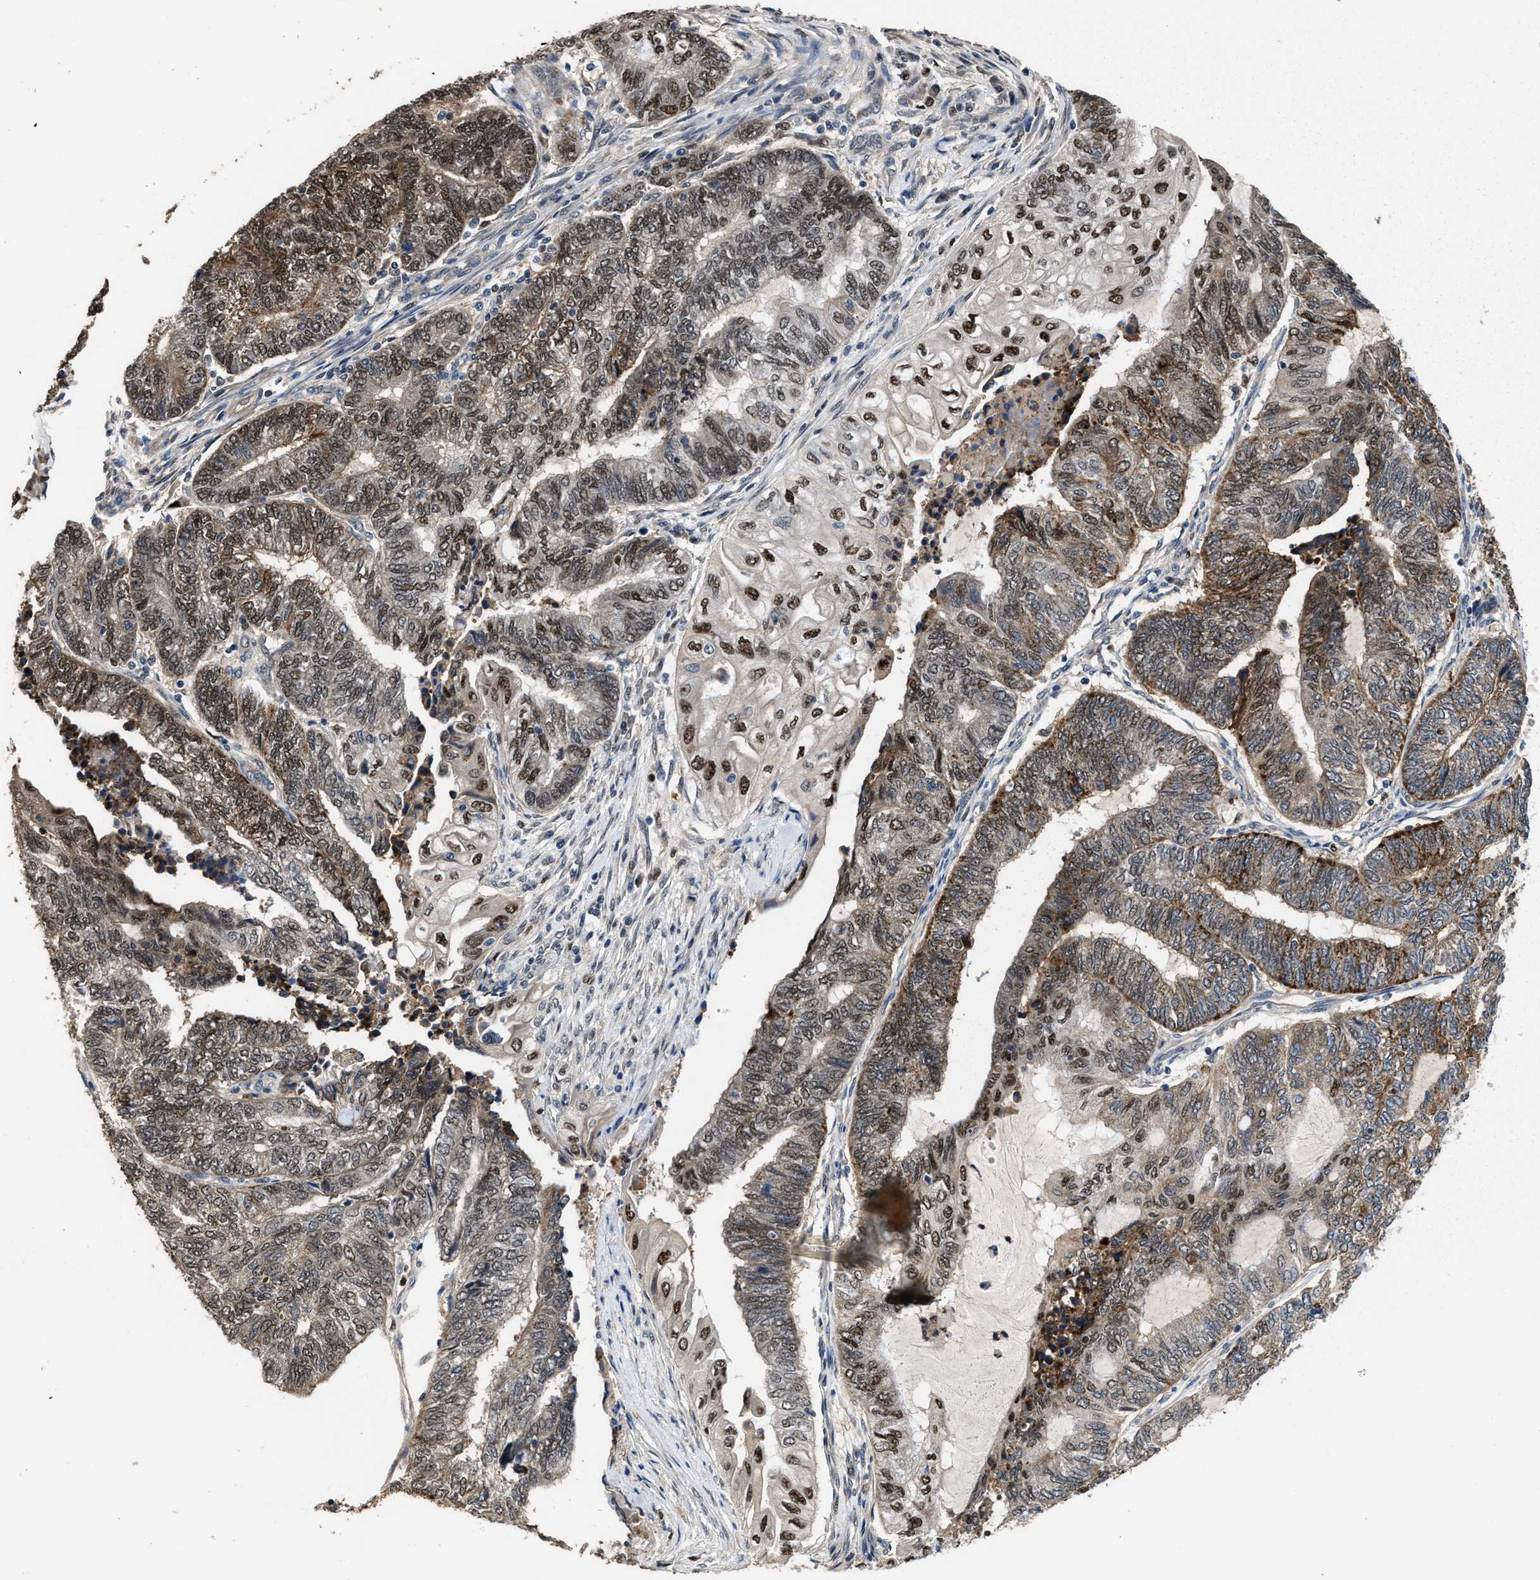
{"staining": {"intensity": "moderate", "quantity": ">75%", "location": "cytoplasmic/membranous,nuclear"}, "tissue": "endometrial cancer", "cell_type": "Tumor cells", "image_type": "cancer", "snomed": [{"axis": "morphology", "description": "Adenocarcinoma, NOS"}, {"axis": "topography", "description": "Uterus"}, {"axis": "topography", "description": "Endometrium"}], "caption": "This photomicrograph shows immunohistochemistry staining of human endometrial adenocarcinoma, with medium moderate cytoplasmic/membranous and nuclear expression in about >75% of tumor cells.", "gene": "ZNF20", "patient": {"sex": "female", "age": 70}}